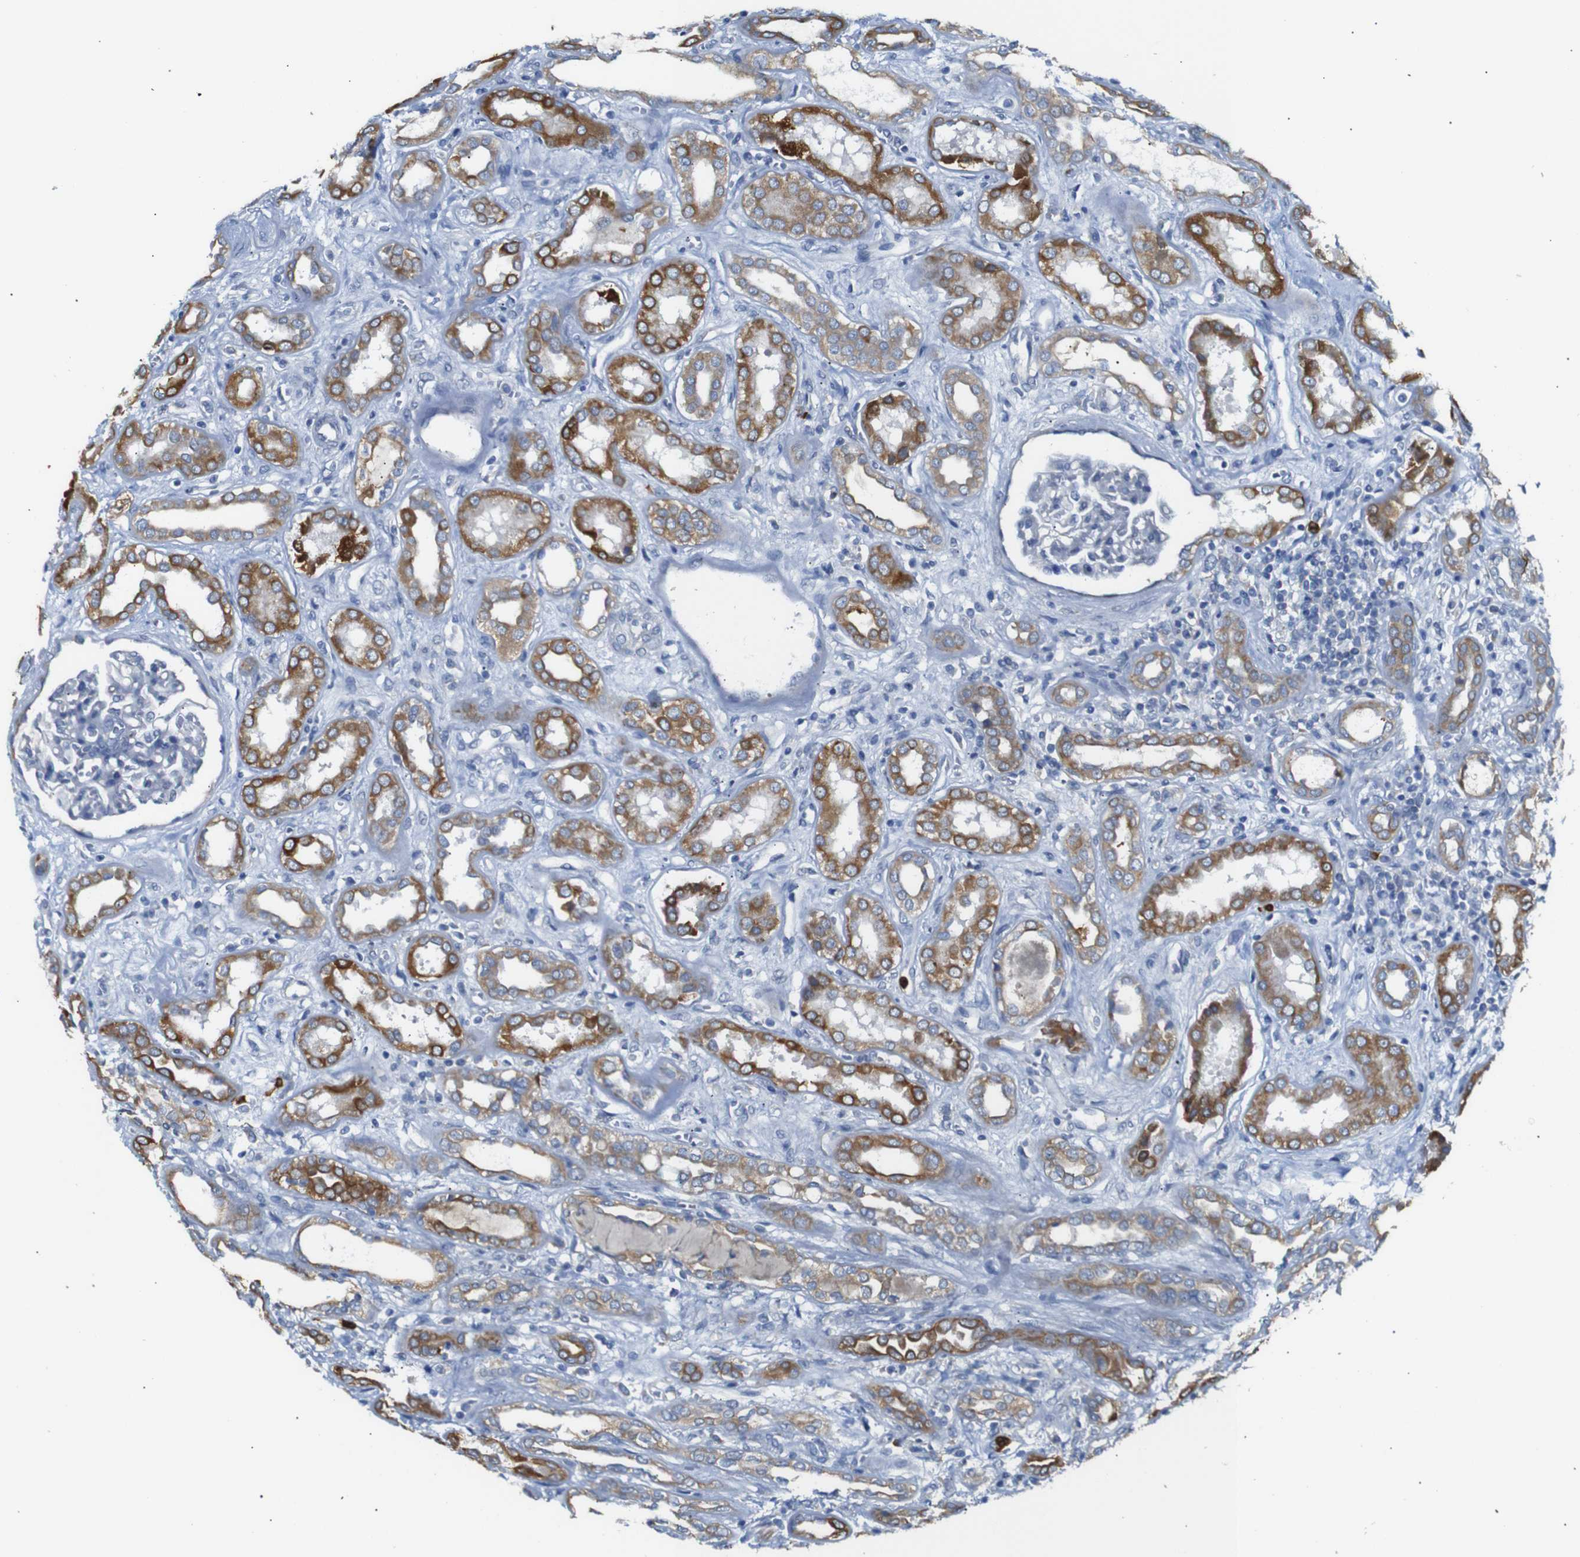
{"staining": {"intensity": "negative", "quantity": "none", "location": "none"}, "tissue": "kidney", "cell_type": "Cells in glomeruli", "image_type": "normal", "snomed": [{"axis": "morphology", "description": "Normal tissue, NOS"}, {"axis": "topography", "description": "Kidney"}], "caption": "There is no significant staining in cells in glomeruli of kidney. (Stains: DAB (3,3'-diaminobenzidine) IHC with hematoxylin counter stain, Microscopy: brightfield microscopy at high magnification).", "gene": "ALOX15", "patient": {"sex": "male", "age": 59}}